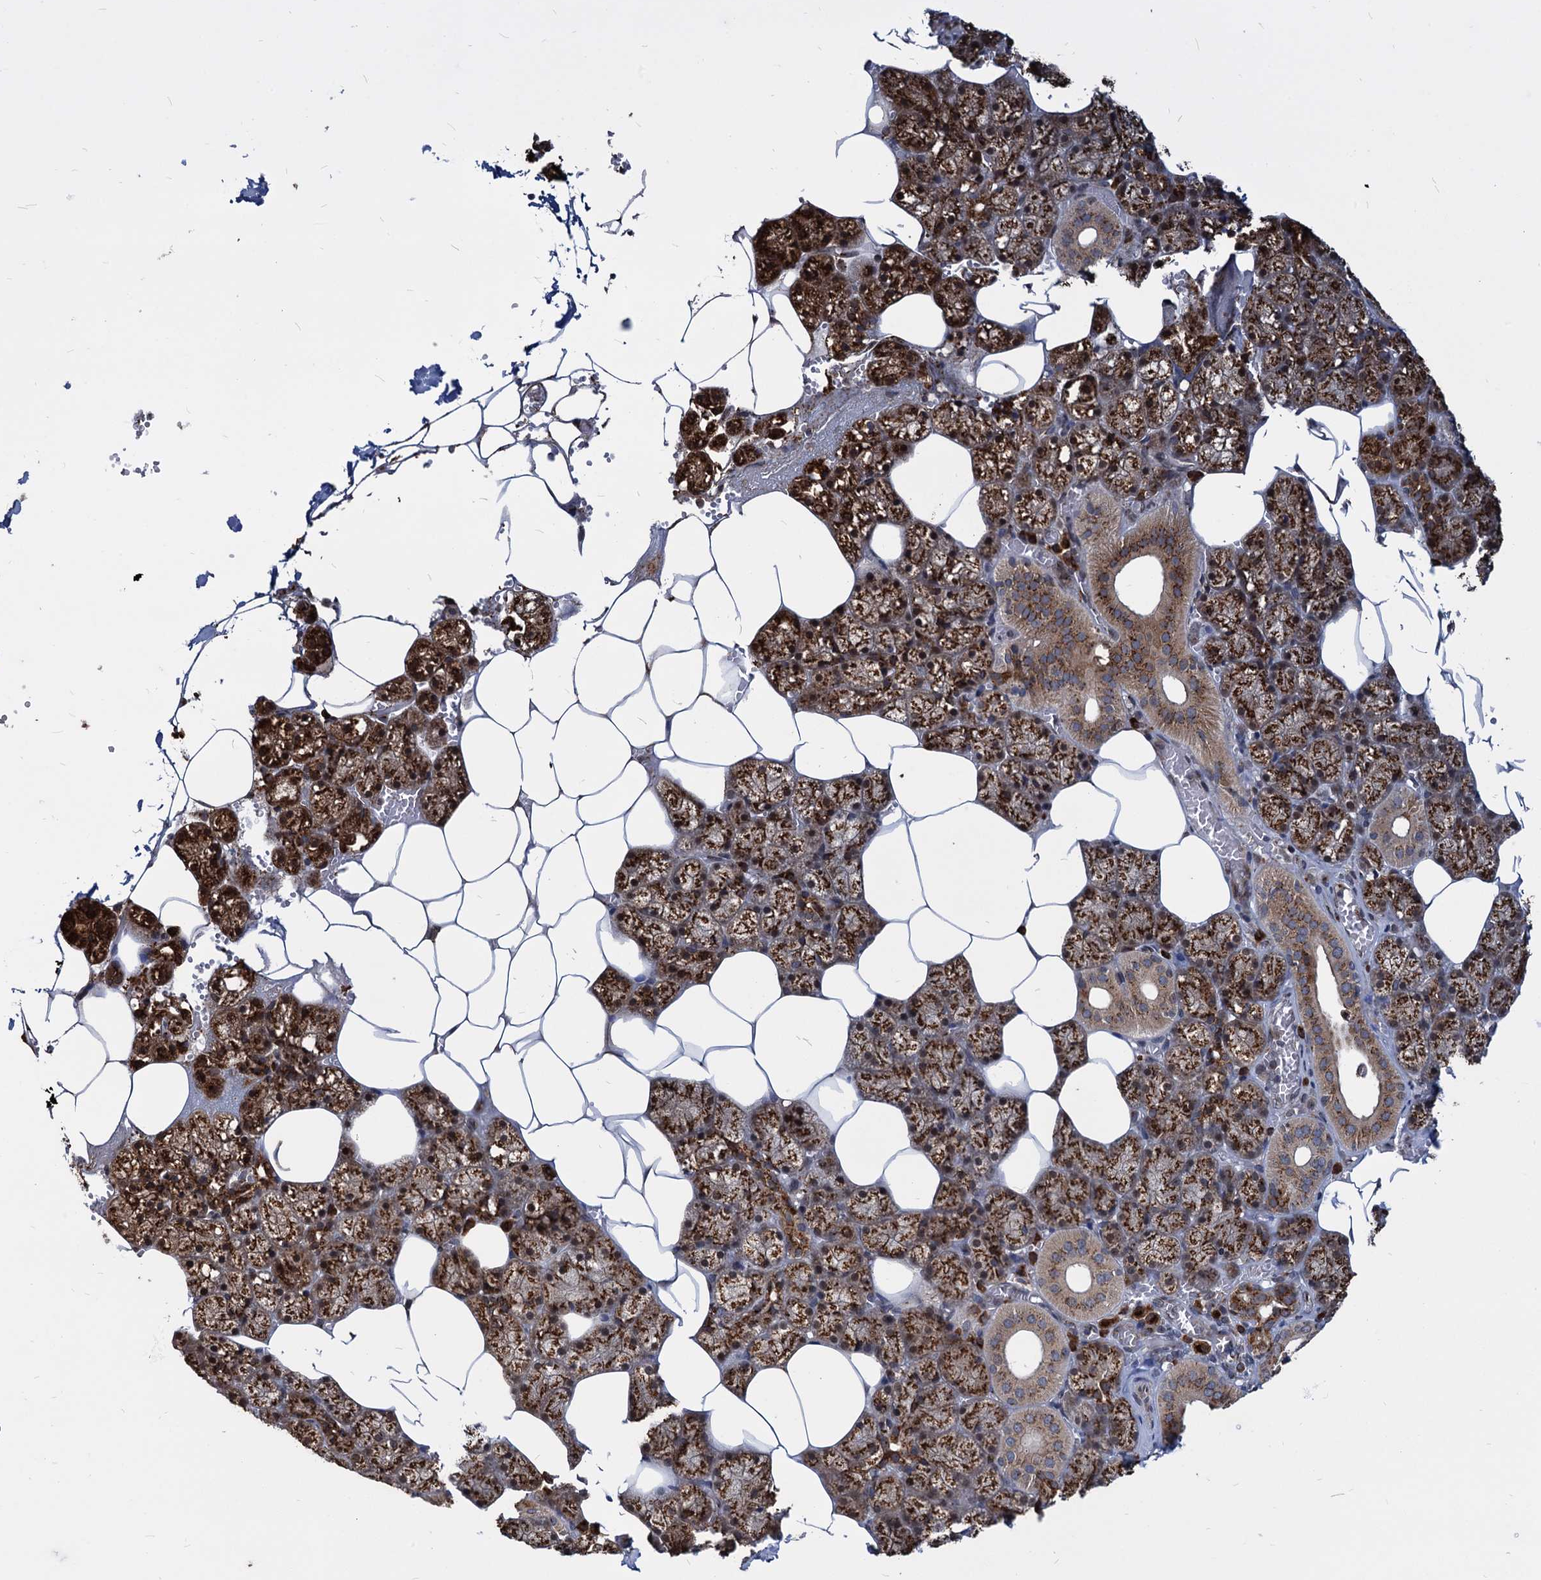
{"staining": {"intensity": "strong", "quantity": ">75%", "location": "cytoplasmic/membranous"}, "tissue": "salivary gland", "cell_type": "Glandular cells", "image_type": "normal", "snomed": [{"axis": "morphology", "description": "Normal tissue, NOS"}, {"axis": "topography", "description": "Salivary gland"}], "caption": "The image reveals immunohistochemical staining of normal salivary gland. There is strong cytoplasmic/membranous staining is identified in approximately >75% of glandular cells.", "gene": "SAAL1", "patient": {"sex": "male", "age": 62}}